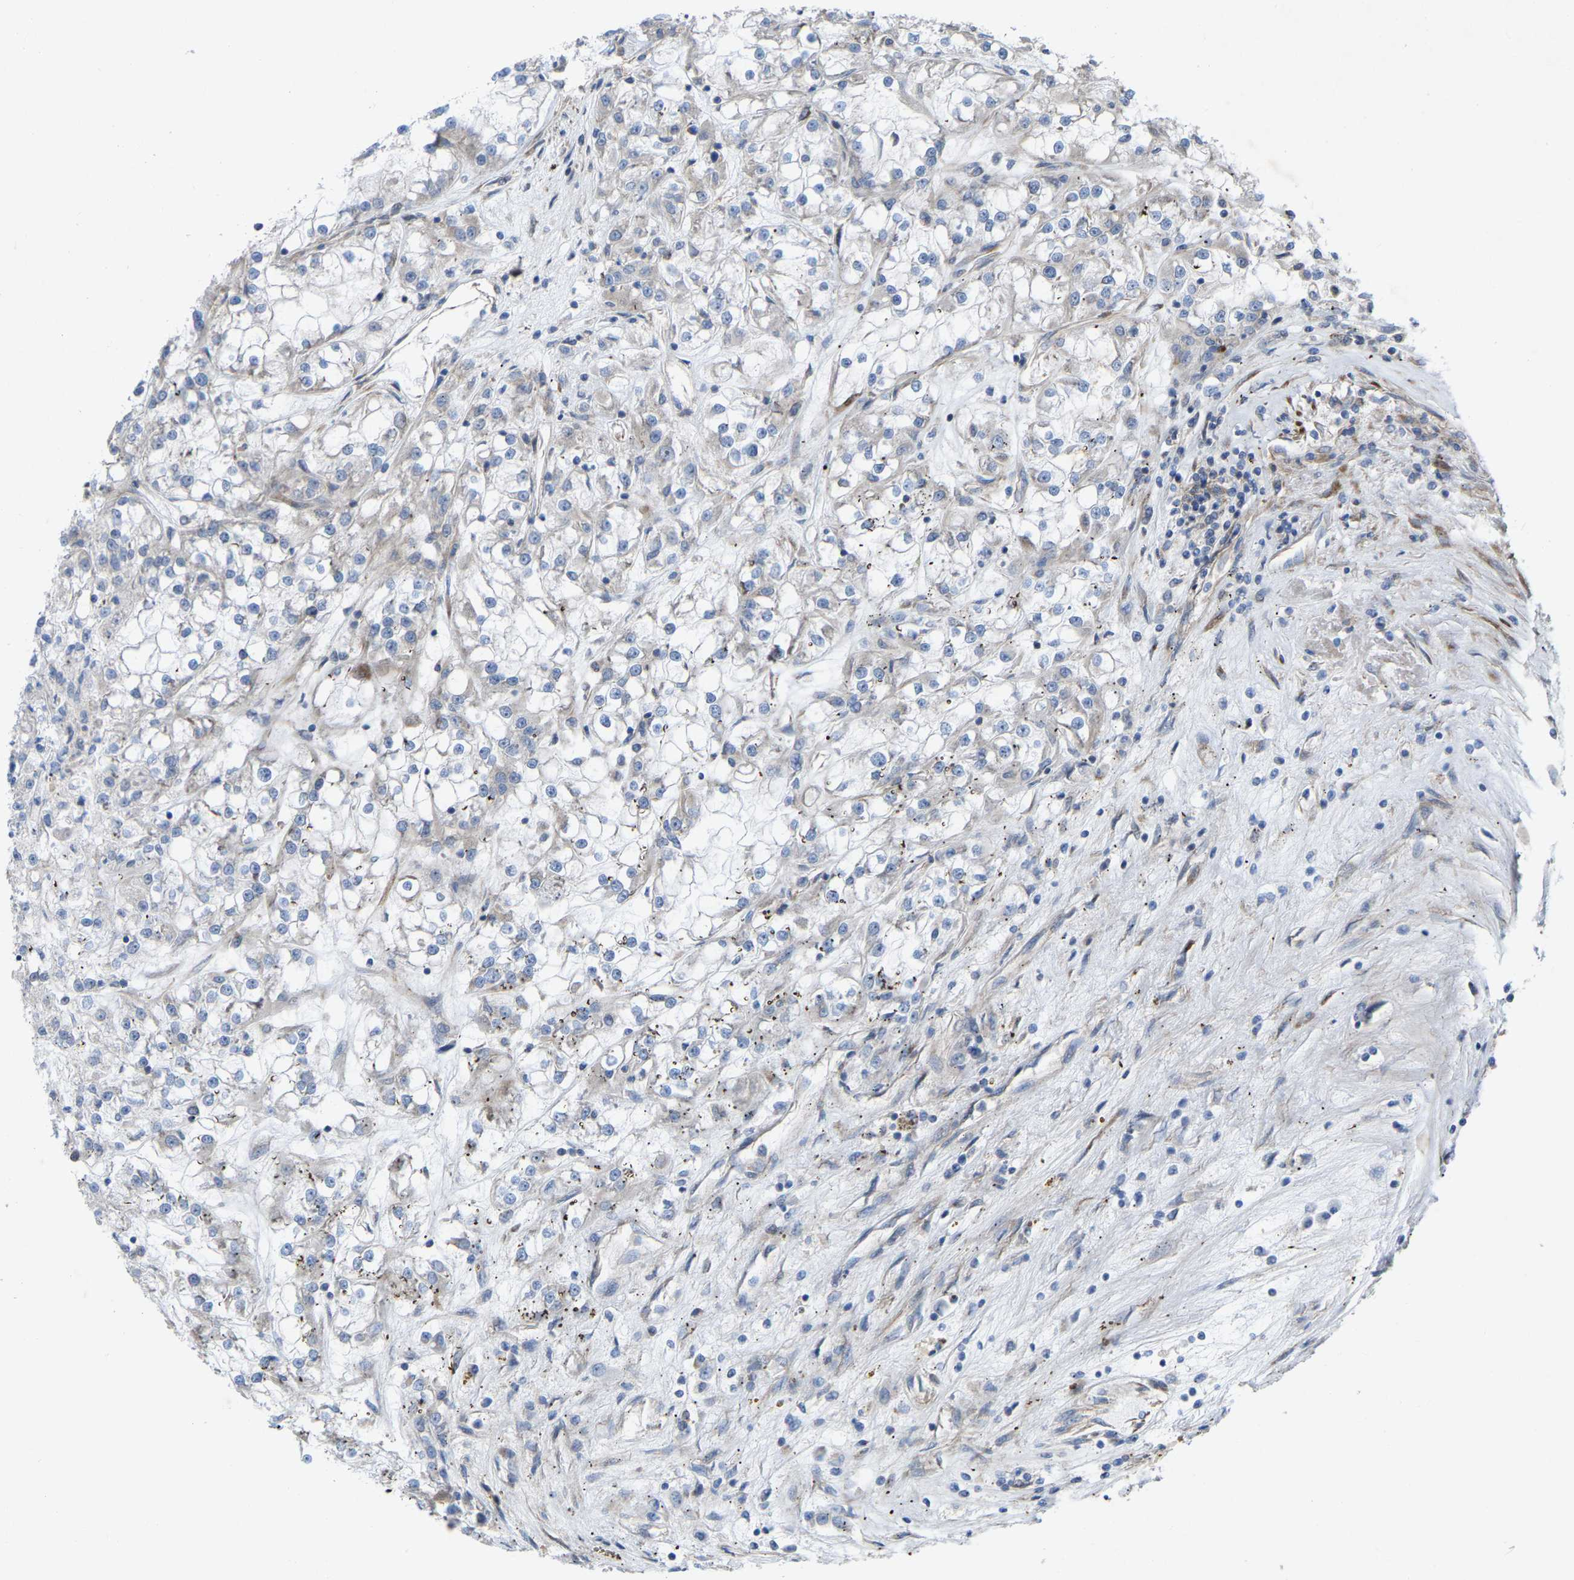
{"staining": {"intensity": "negative", "quantity": "none", "location": "none"}, "tissue": "renal cancer", "cell_type": "Tumor cells", "image_type": "cancer", "snomed": [{"axis": "morphology", "description": "Adenocarcinoma, NOS"}, {"axis": "topography", "description": "Kidney"}], "caption": "The immunohistochemistry histopathology image has no significant positivity in tumor cells of renal cancer (adenocarcinoma) tissue.", "gene": "TOR1B", "patient": {"sex": "female", "age": 52}}